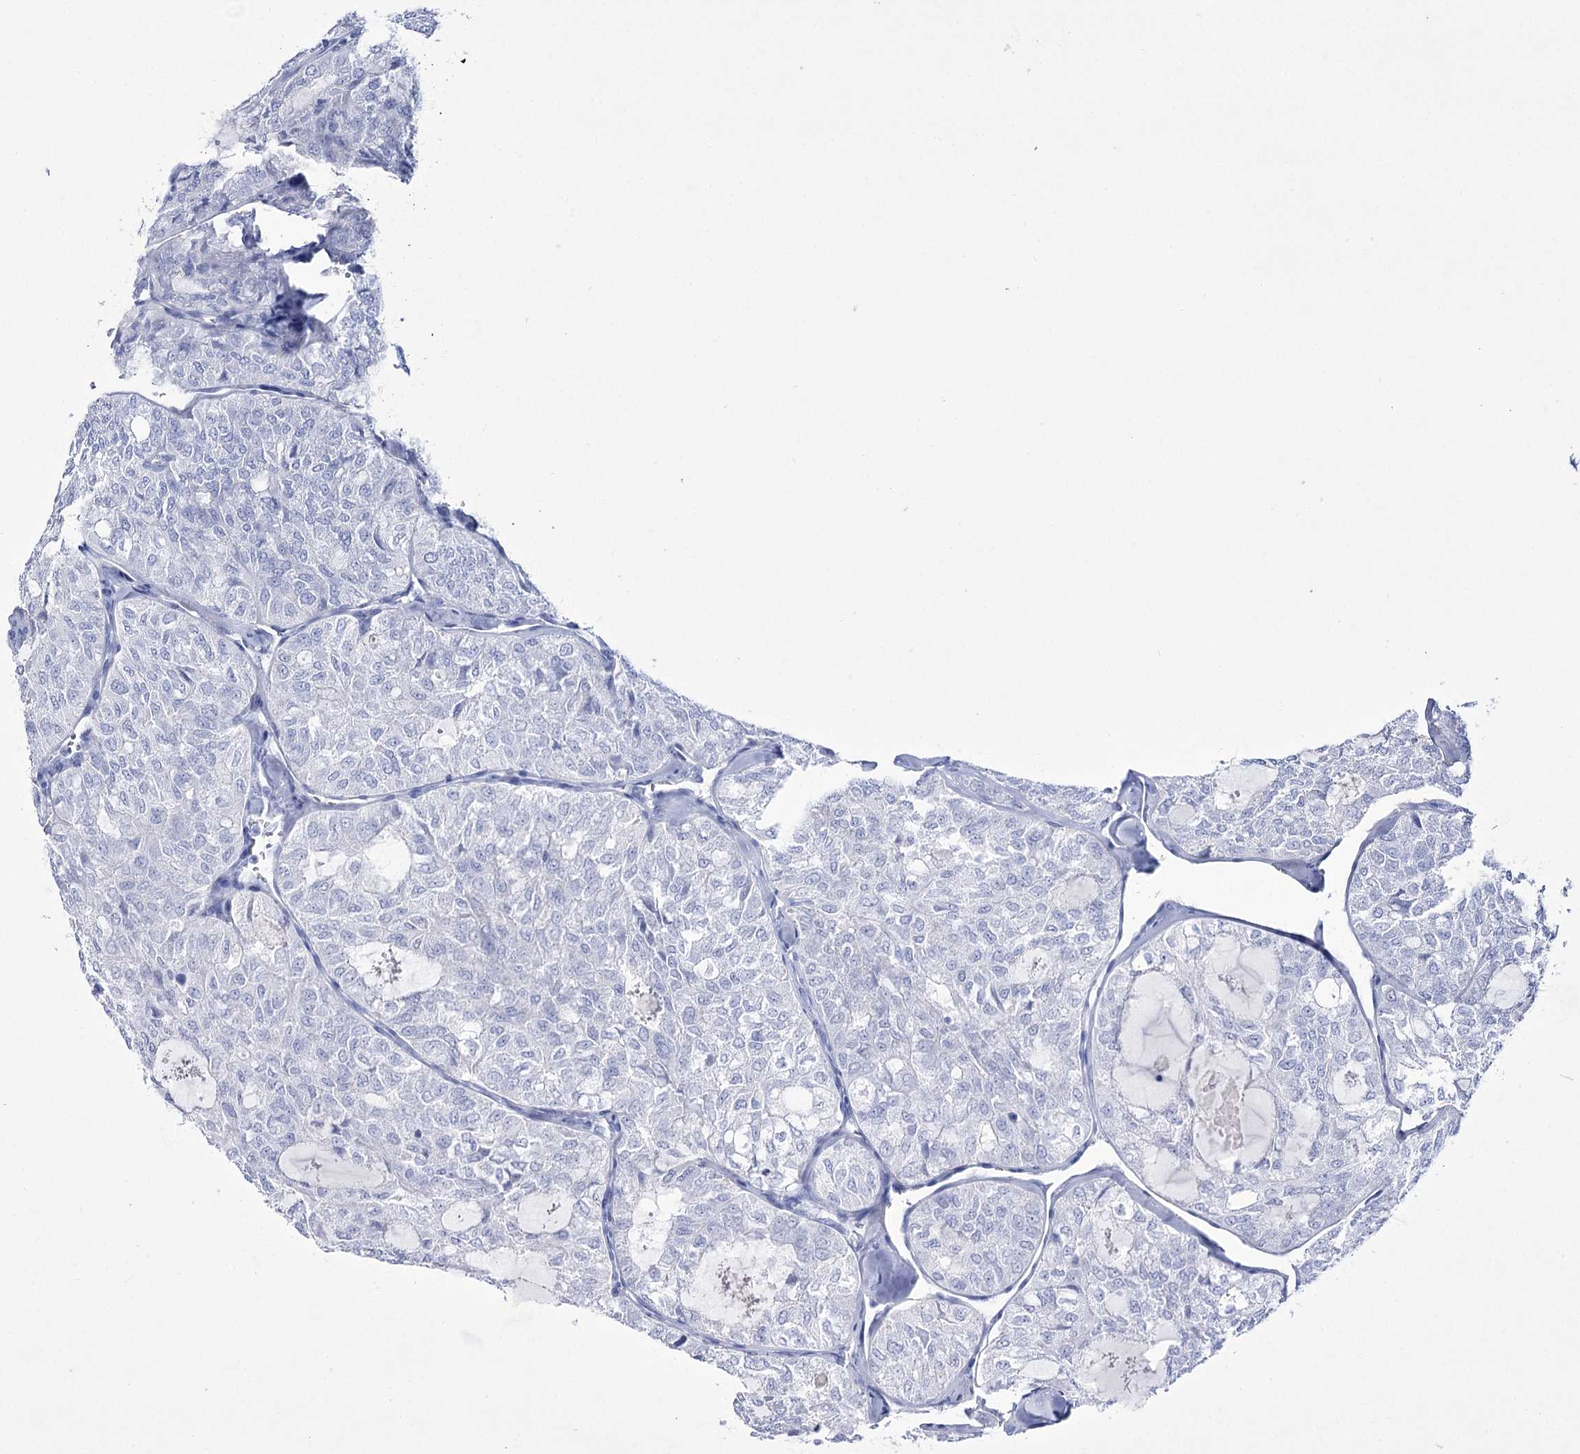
{"staining": {"intensity": "negative", "quantity": "none", "location": "none"}, "tissue": "thyroid cancer", "cell_type": "Tumor cells", "image_type": "cancer", "snomed": [{"axis": "morphology", "description": "Follicular adenoma carcinoma, NOS"}, {"axis": "topography", "description": "Thyroid gland"}], "caption": "This is an immunohistochemistry image of human thyroid cancer. There is no positivity in tumor cells.", "gene": "RNF186", "patient": {"sex": "male", "age": 75}}